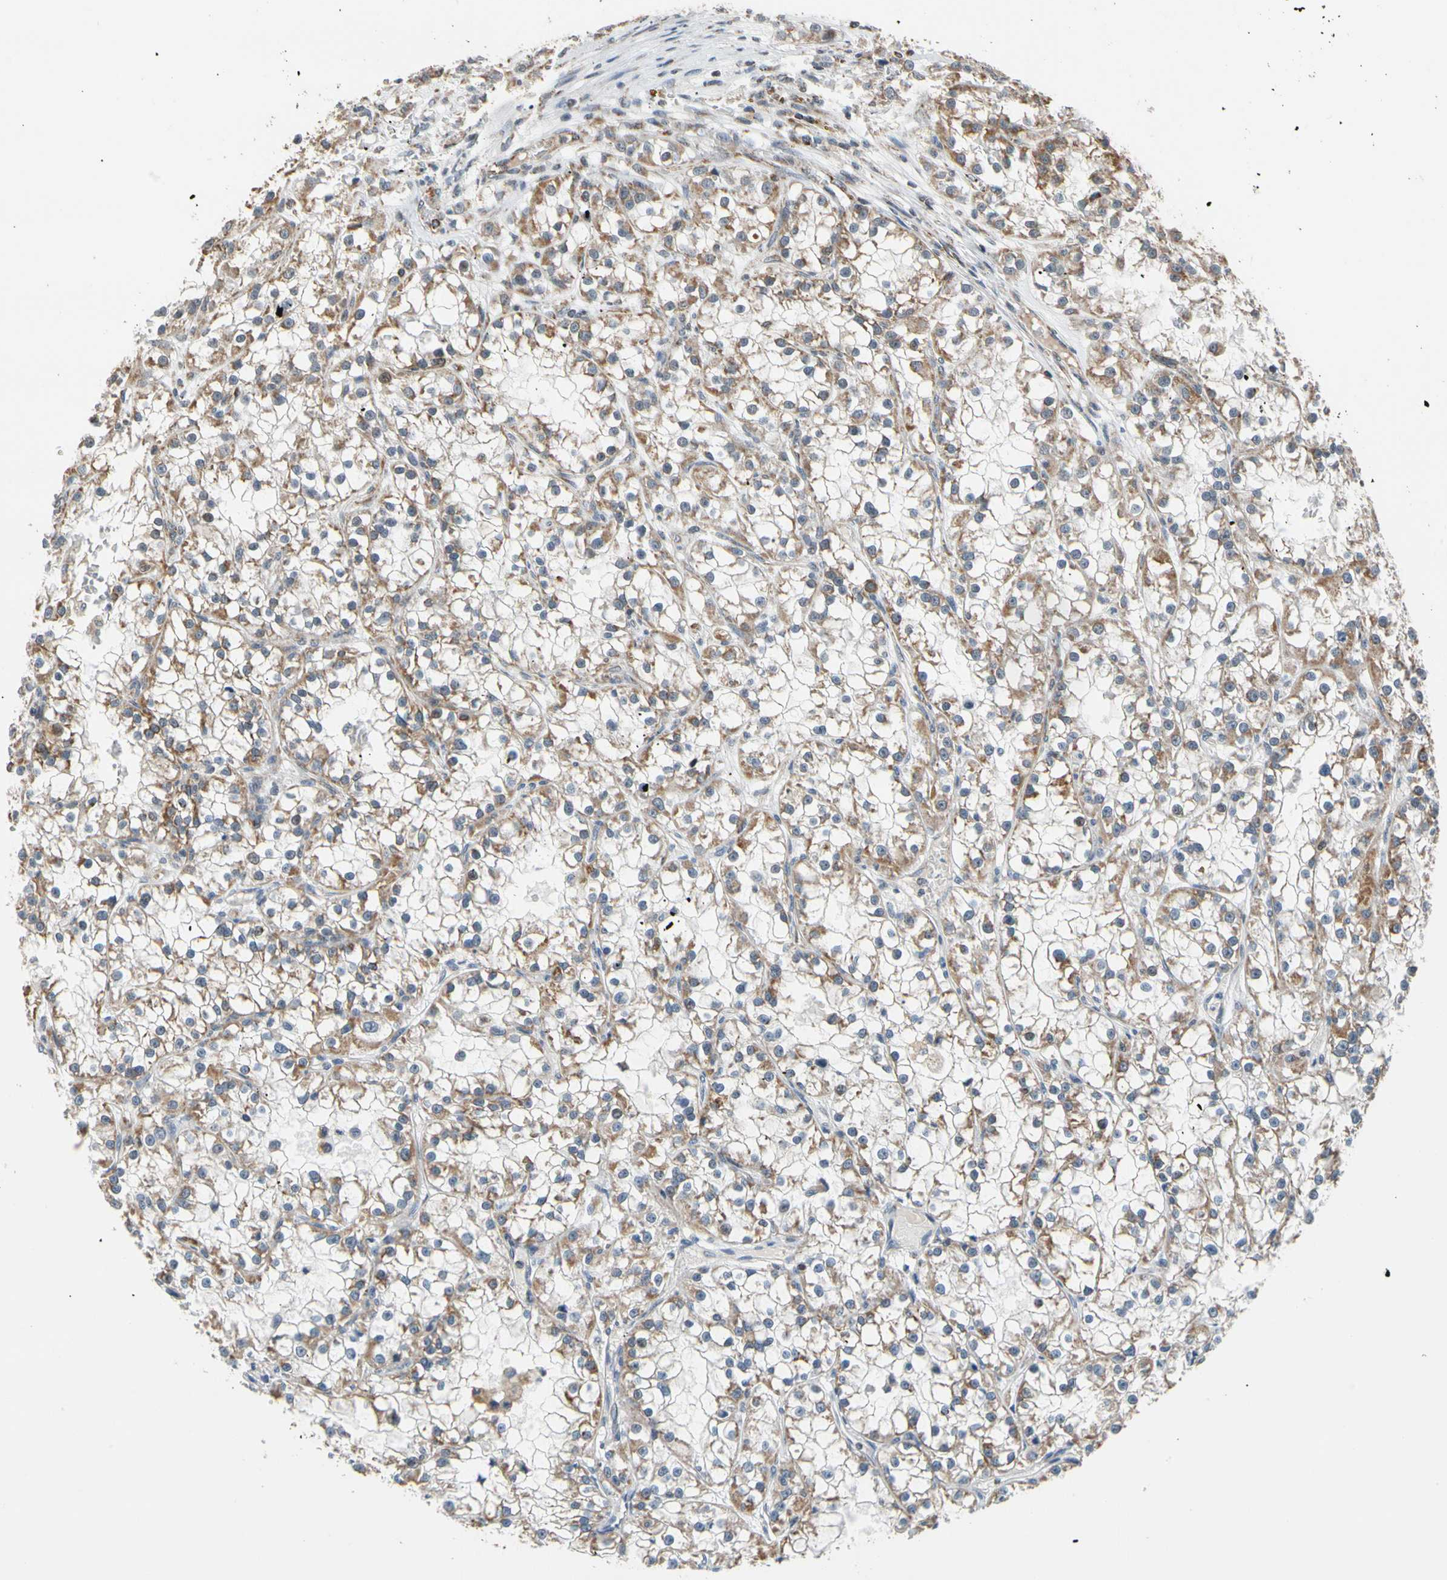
{"staining": {"intensity": "moderate", "quantity": "25%-75%", "location": "cytoplasmic/membranous"}, "tissue": "renal cancer", "cell_type": "Tumor cells", "image_type": "cancer", "snomed": [{"axis": "morphology", "description": "Adenocarcinoma, NOS"}, {"axis": "topography", "description": "Kidney"}], "caption": "The immunohistochemical stain highlights moderate cytoplasmic/membranous staining in tumor cells of renal cancer (adenocarcinoma) tissue.", "gene": "KHDC4", "patient": {"sex": "female", "age": 52}}